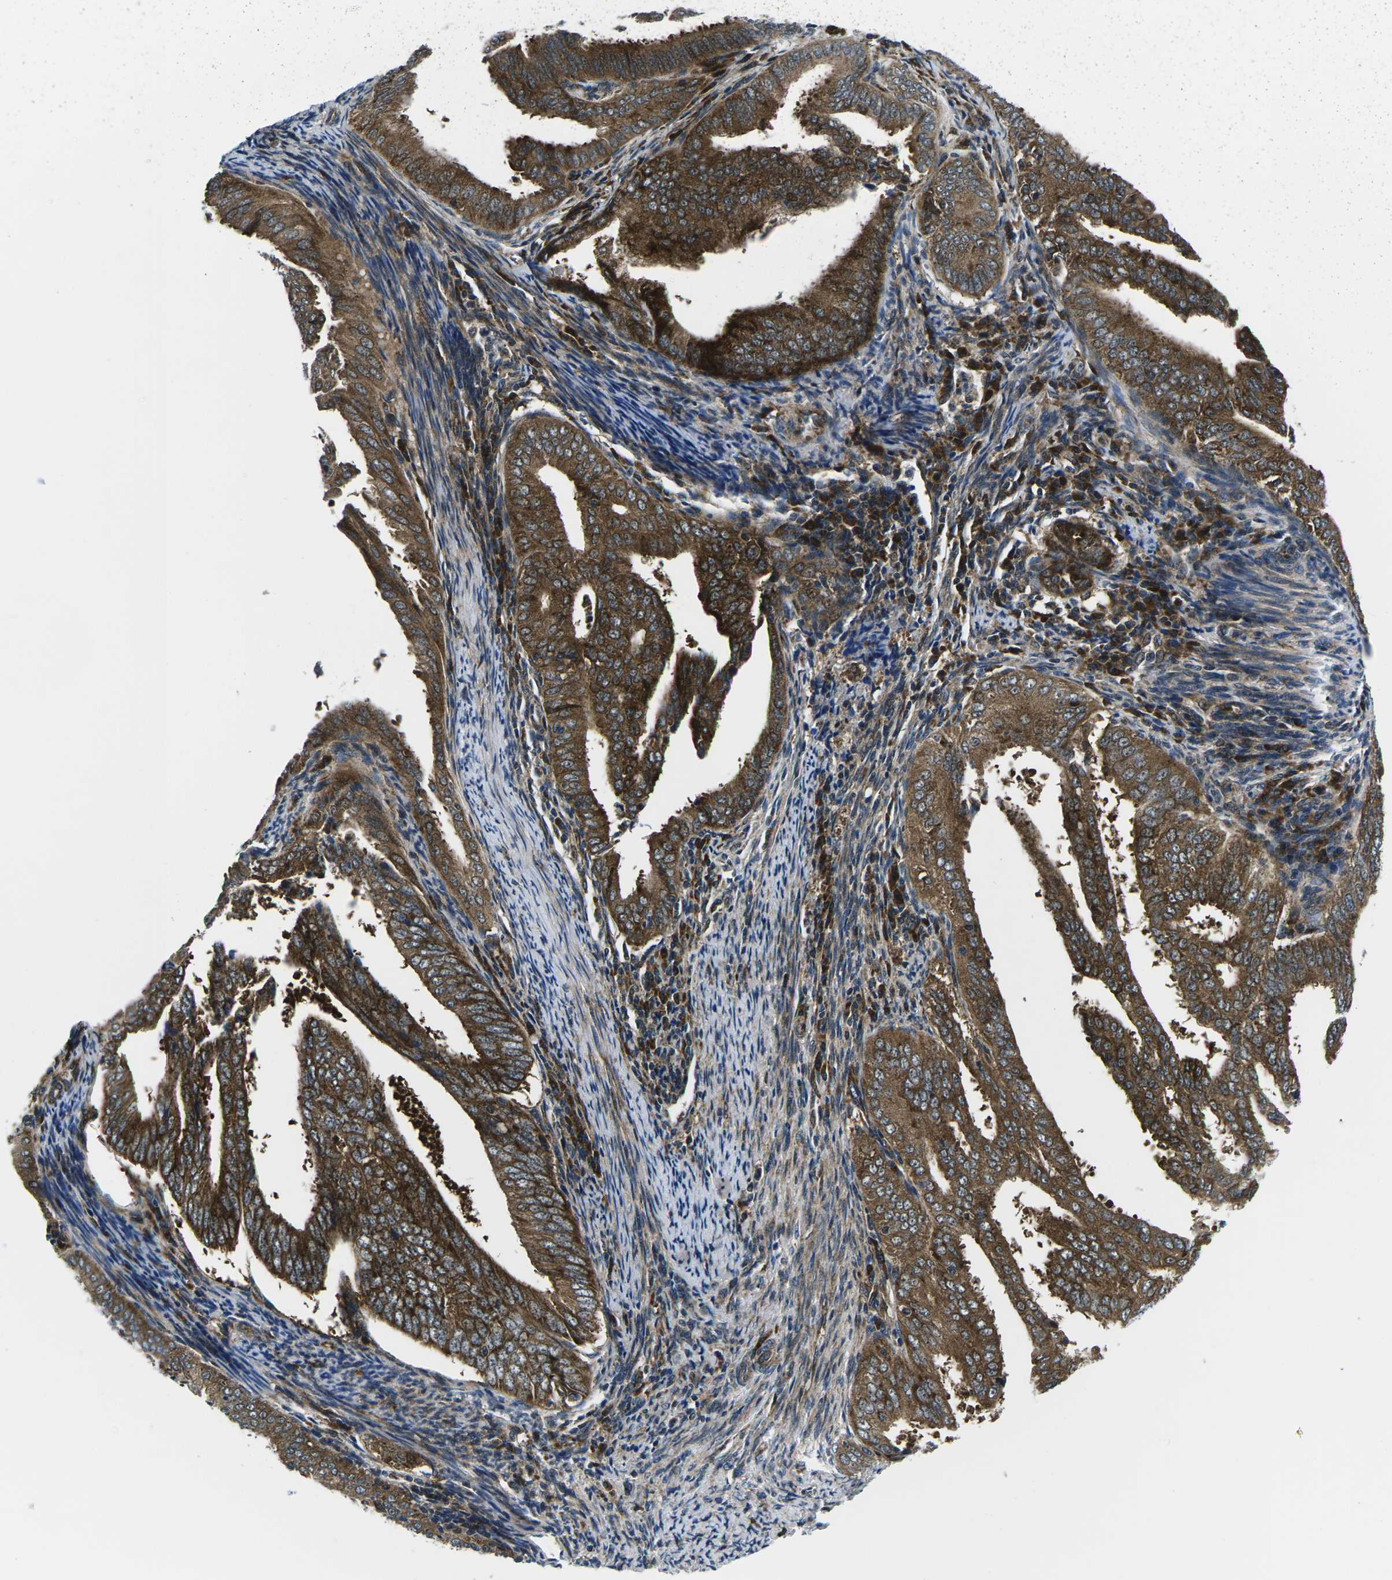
{"staining": {"intensity": "strong", "quantity": ">75%", "location": "cytoplasmic/membranous"}, "tissue": "endometrial cancer", "cell_type": "Tumor cells", "image_type": "cancer", "snomed": [{"axis": "morphology", "description": "Adenocarcinoma, NOS"}, {"axis": "topography", "description": "Endometrium"}], "caption": "DAB (3,3'-diaminobenzidine) immunohistochemical staining of endometrial adenocarcinoma exhibits strong cytoplasmic/membranous protein positivity in about >75% of tumor cells.", "gene": "EIF4E", "patient": {"sex": "female", "age": 58}}